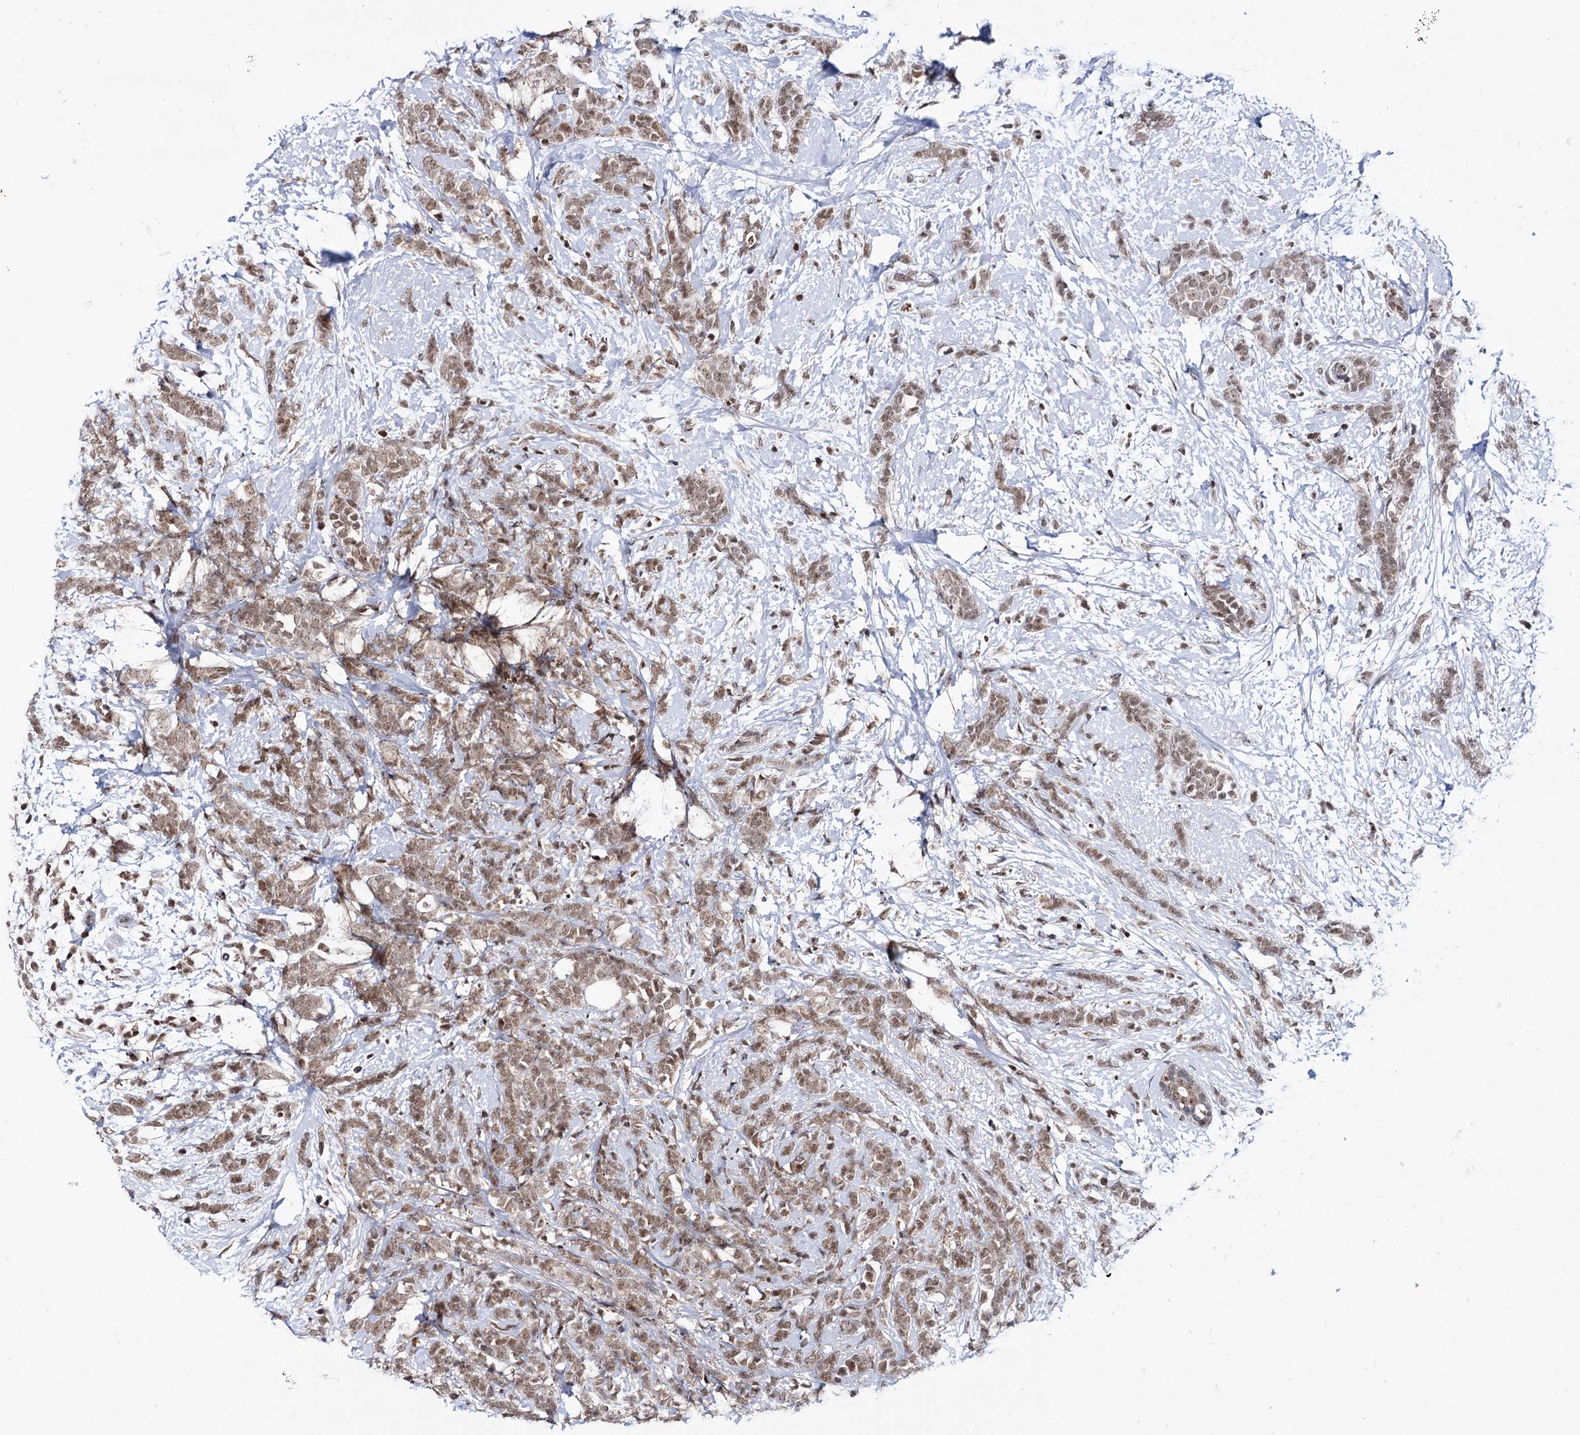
{"staining": {"intensity": "moderate", "quantity": ">75%", "location": "nuclear"}, "tissue": "breast cancer", "cell_type": "Tumor cells", "image_type": "cancer", "snomed": [{"axis": "morphology", "description": "Lobular carcinoma"}, {"axis": "topography", "description": "Breast"}], "caption": "A high-resolution photomicrograph shows immunohistochemistry (IHC) staining of breast cancer (lobular carcinoma), which demonstrates moderate nuclear staining in about >75% of tumor cells.", "gene": "SMCHD1", "patient": {"sex": "female", "age": 58}}